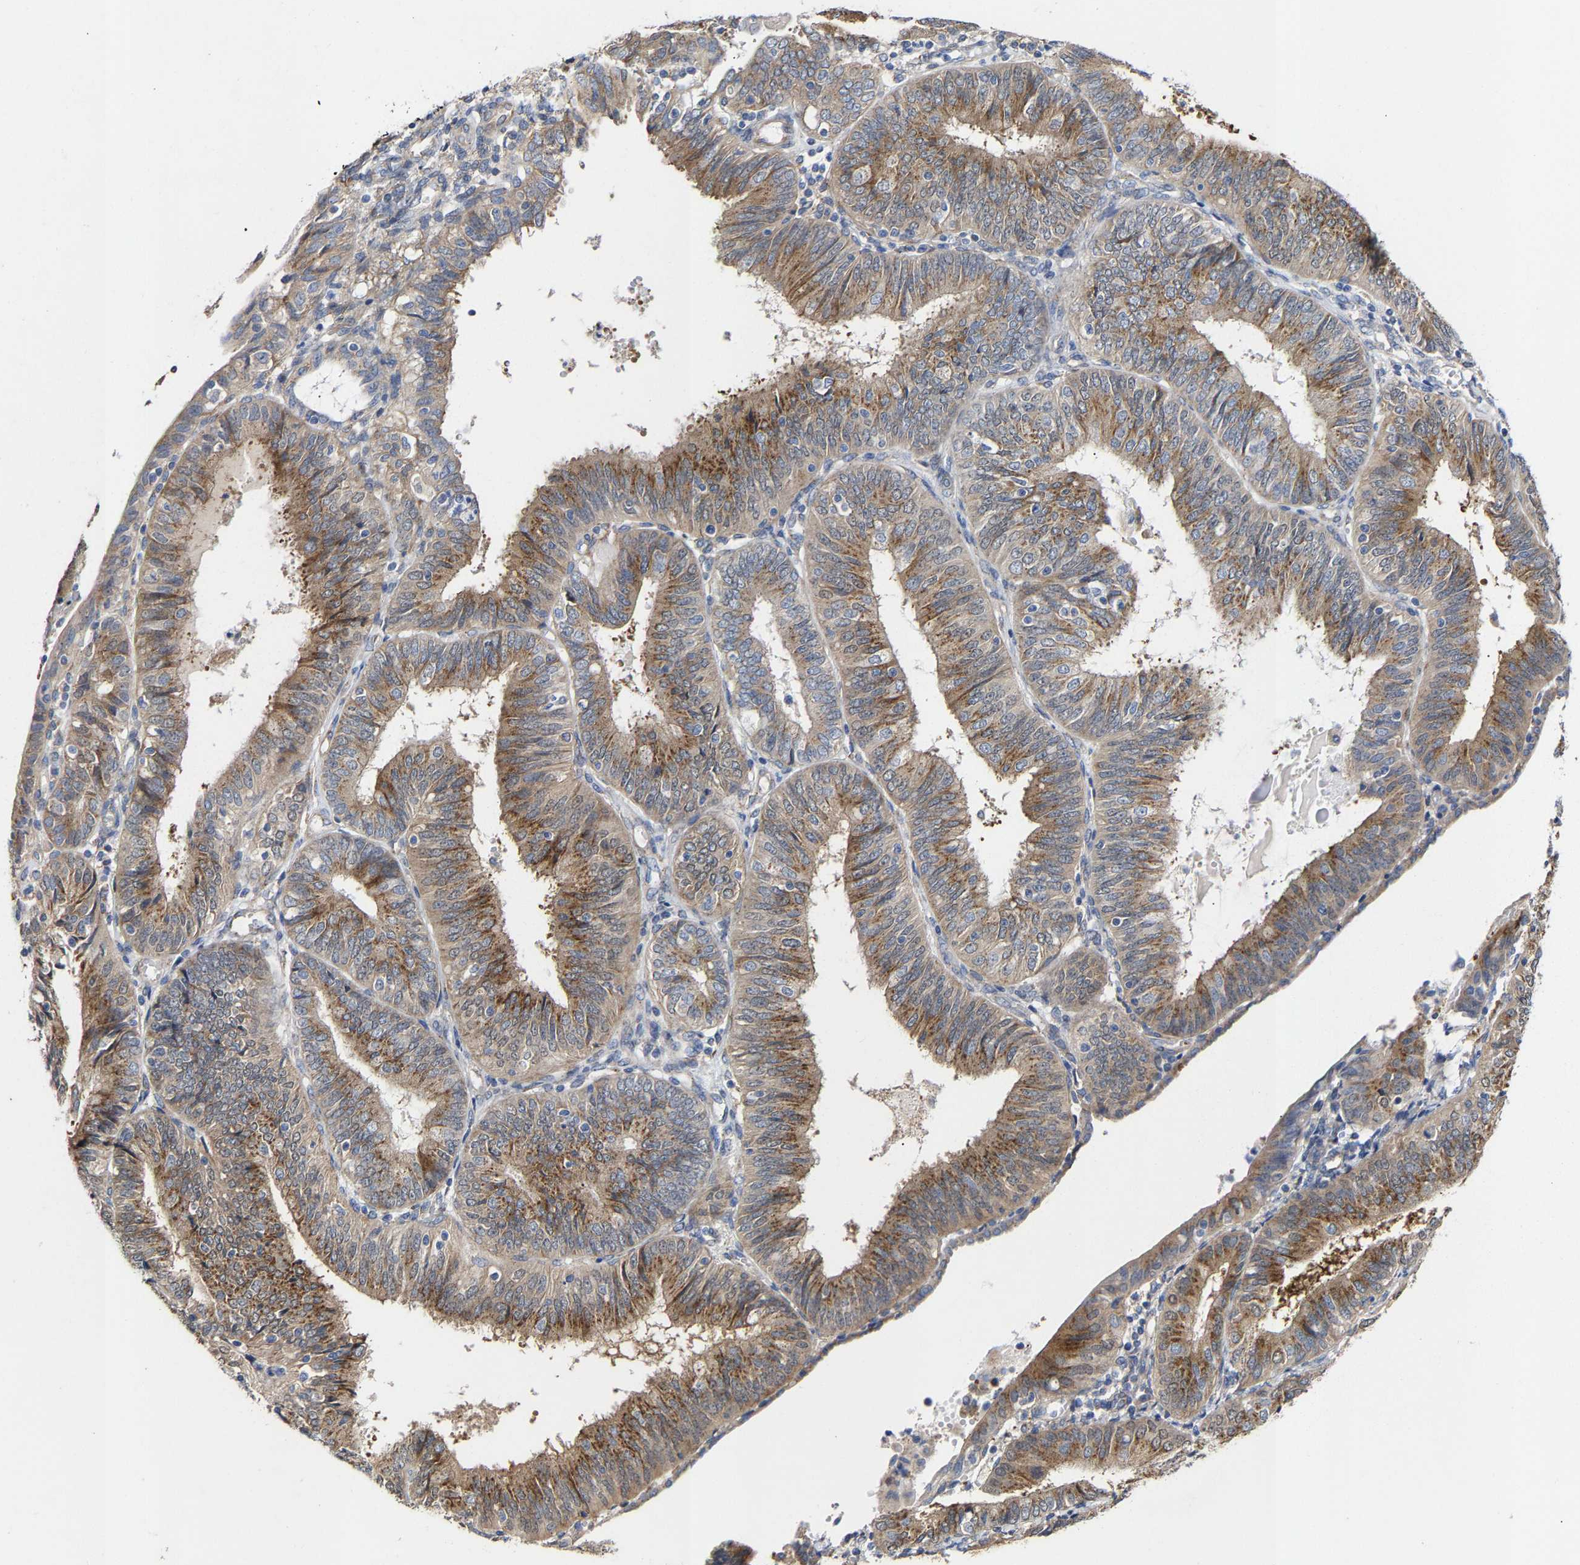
{"staining": {"intensity": "moderate", "quantity": ">75%", "location": "cytoplasmic/membranous"}, "tissue": "endometrial cancer", "cell_type": "Tumor cells", "image_type": "cancer", "snomed": [{"axis": "morphology", "description": "Adenocarcinoma, NOS"}, {"axis": "topography", "description": "Endometrium"}], "caption": "Adenocarcinoma (endometrial) was stained to show a protein in brown. There is medium levels of moderate cytoplasmic/membranous expression in approximately >75% of tumor cells.", "gene": "PPP1R15A", "patient": {"sex": "female", "age": 58}}